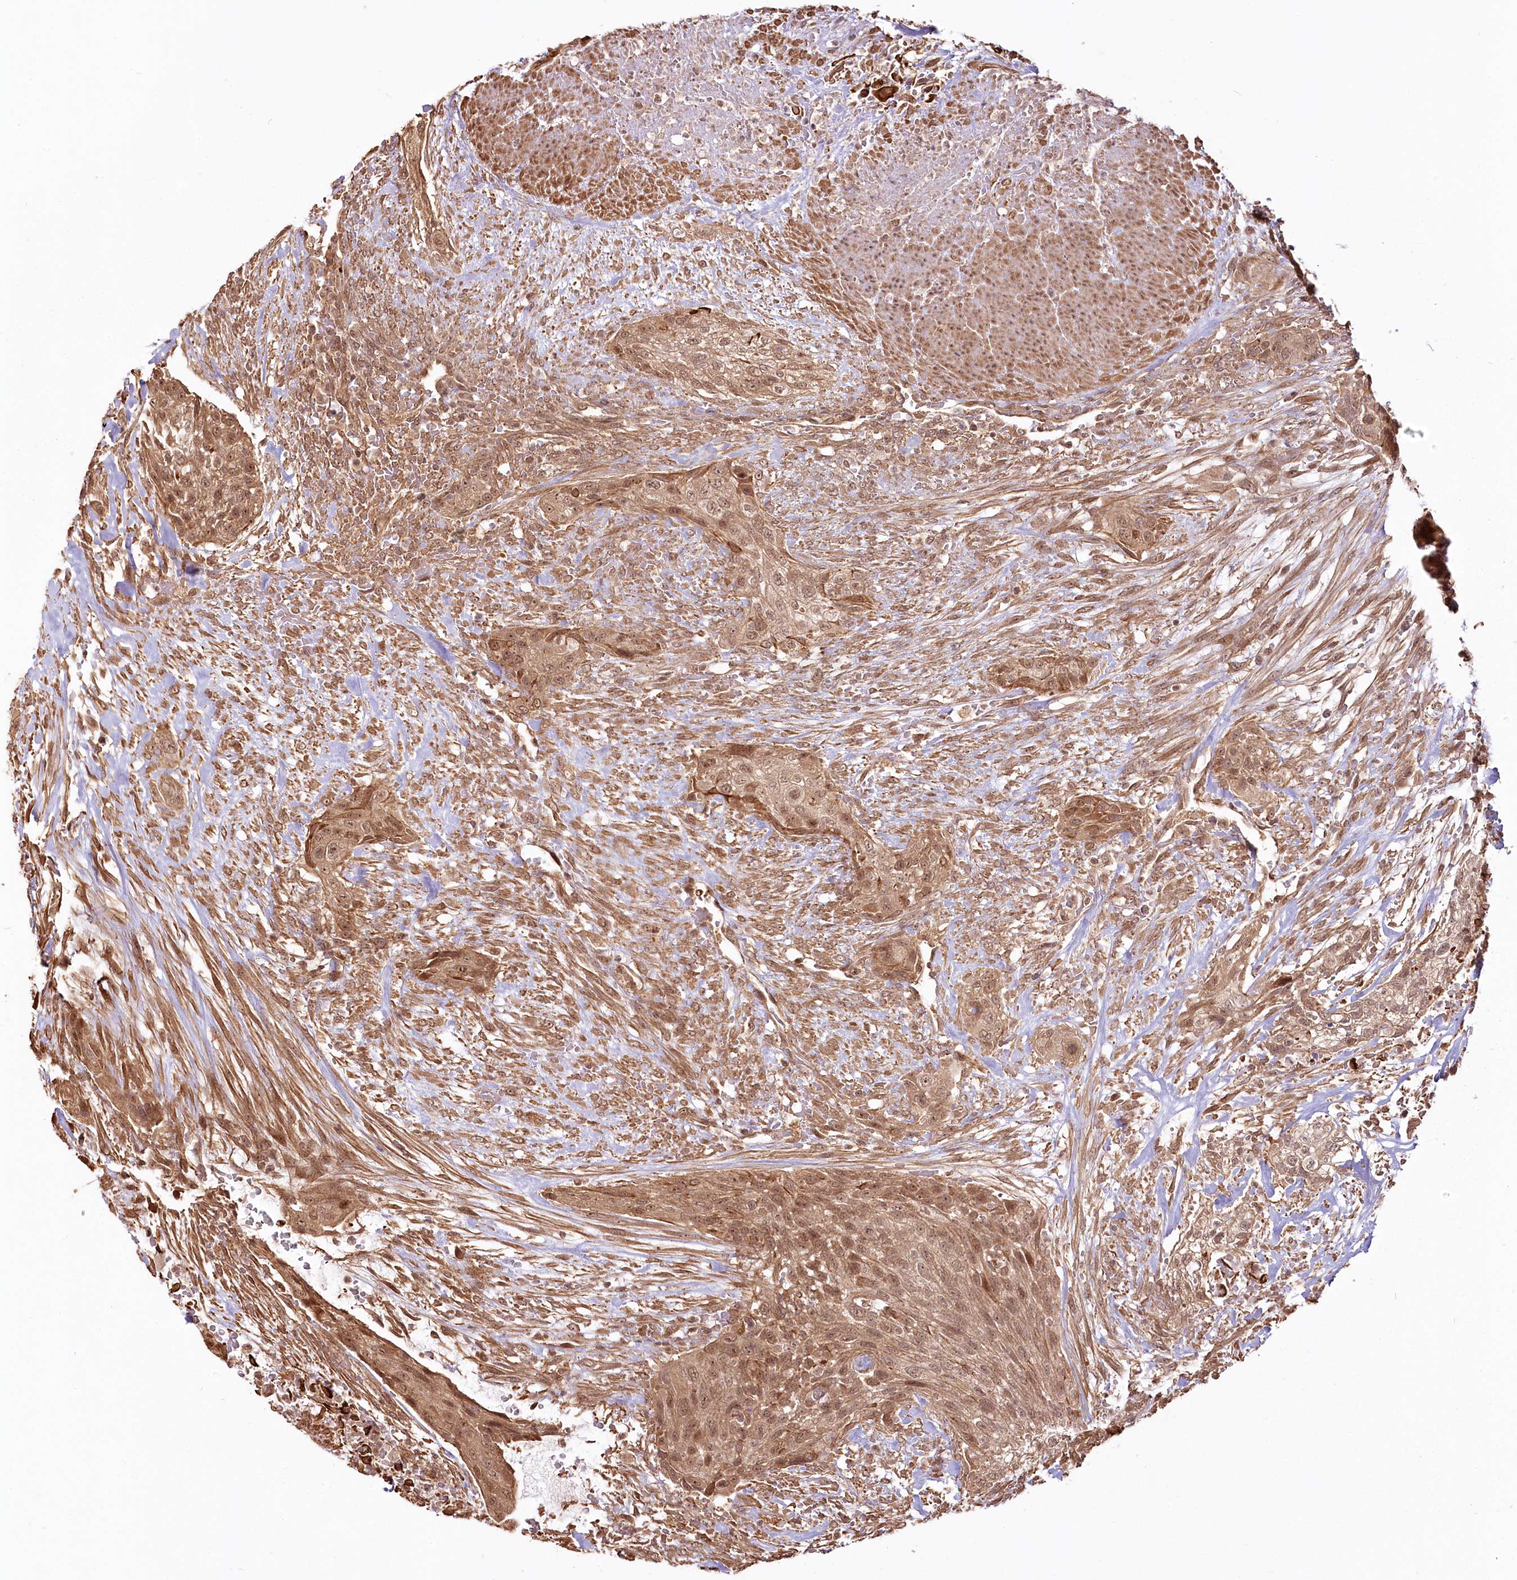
{"staining": {"intensity": "moderate", "quantity": ">75%", "location": "cytoplasmic/membranous,nuclear"}, "tissue": "urothelial cancer", "cell_type": "Tumor cells", "image_type": "cancer", "snomed": [{"axis": "morphology", "description": "Urothelial carcinoma, High grade"}, {"axis": "topography", "description": "Urinary bladder"}], "caption": "Immunohistochemical staining of urothelial cancer displays medium levels of moderate cytoplasmic/membranous and nuclear positivity in approximately >75% of tumor cells.", "gene": "R3HDM2", "patient": {"sex": "male", "age": 35}}